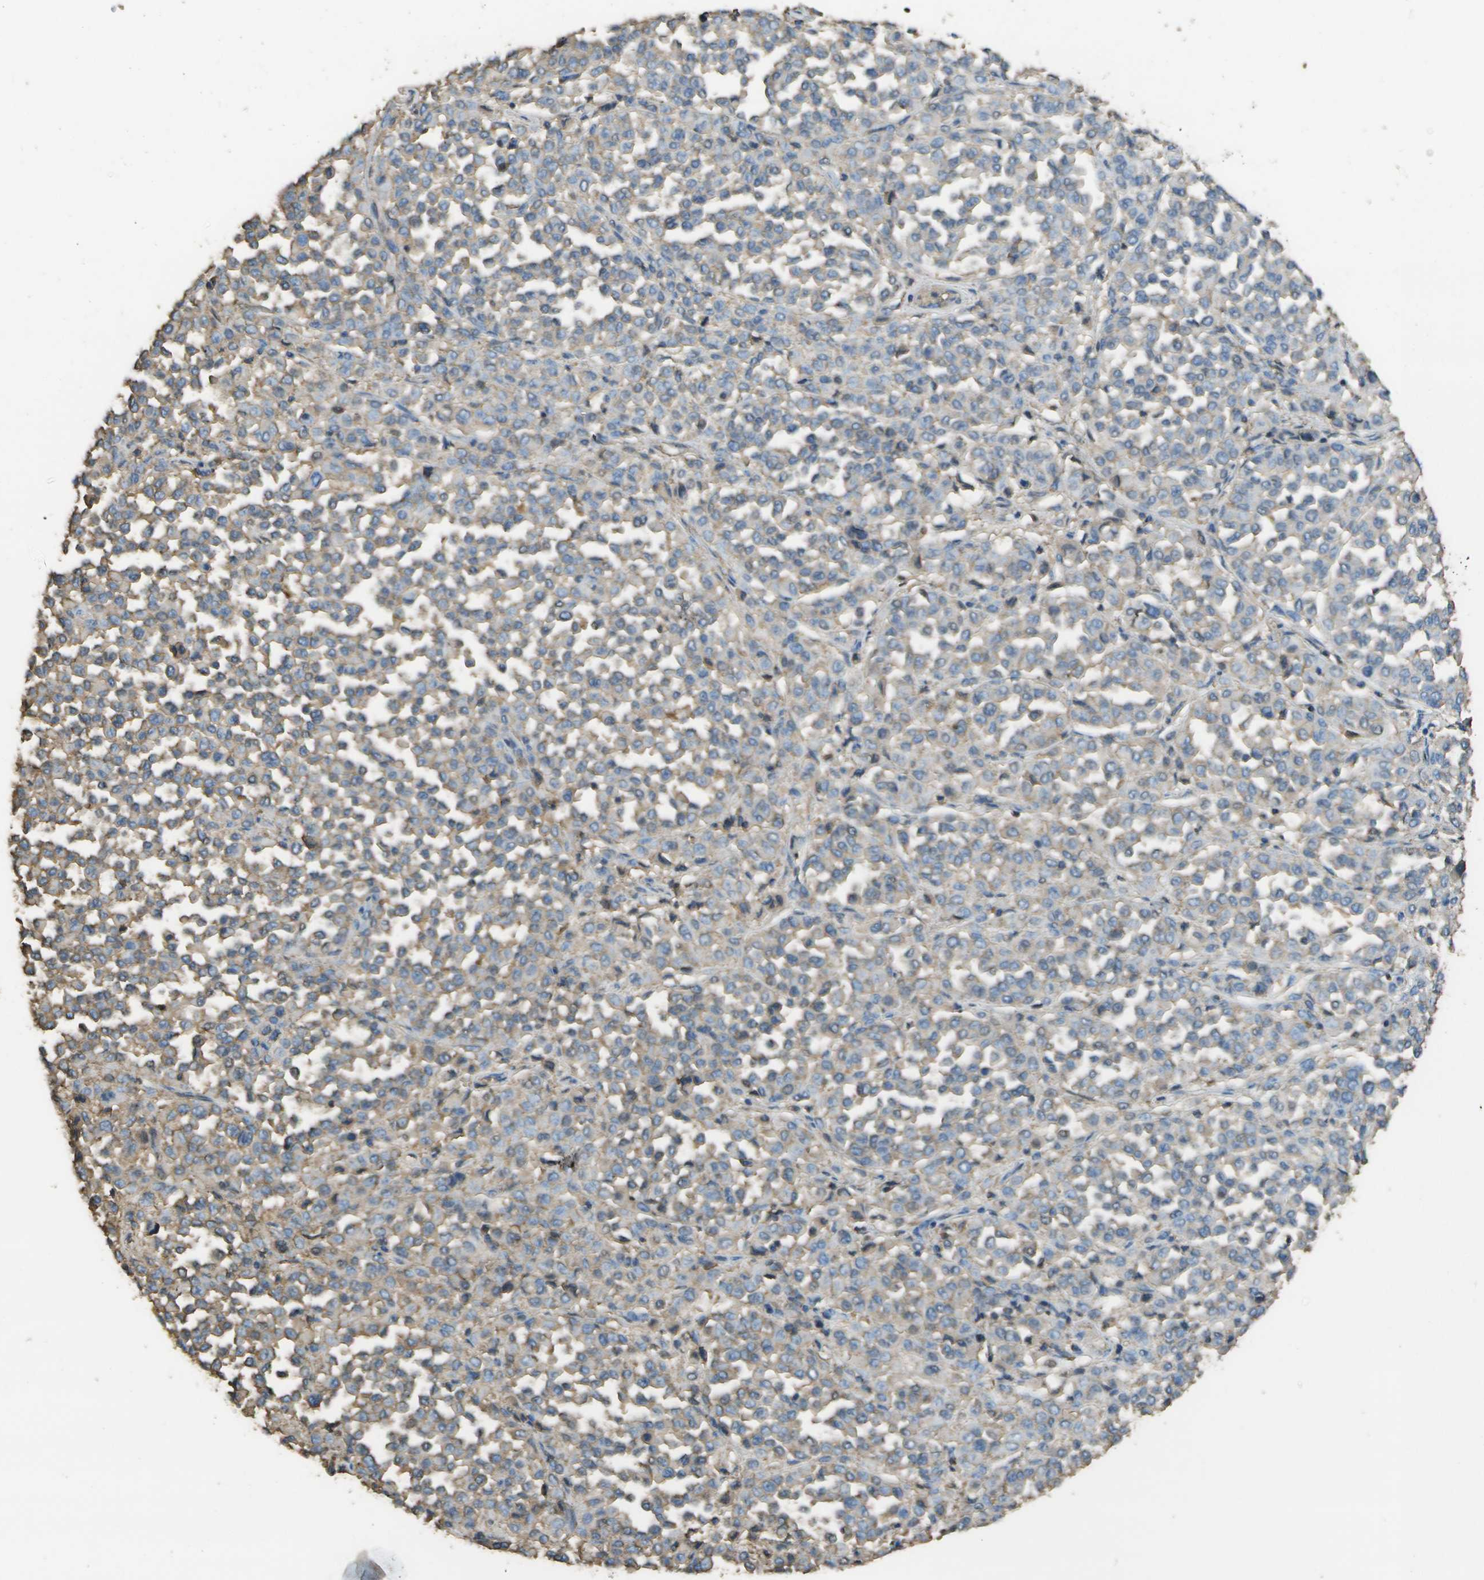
{"staining": {"intensity": "weak", "quantity": "25%-75%", "location": "cytoplasmic/membranous"}, "tissue": "melanoma", "cell_type": "Tumor cells", "image_type": "cancer", "snomed": [{"axis": "morphology", "description": "Malignant melanoma, Metastatic site"}, {"axis": "topography", "description": "Pancreas"}], "caption": "Malignant melanoma (metastatic site) tissue exhibits weak cytoplasmic/membranous expression in approximately 25%-75% of tumor cells", "gene": "CYP4F11", "patient": {"sex": "female", "age": 30}}